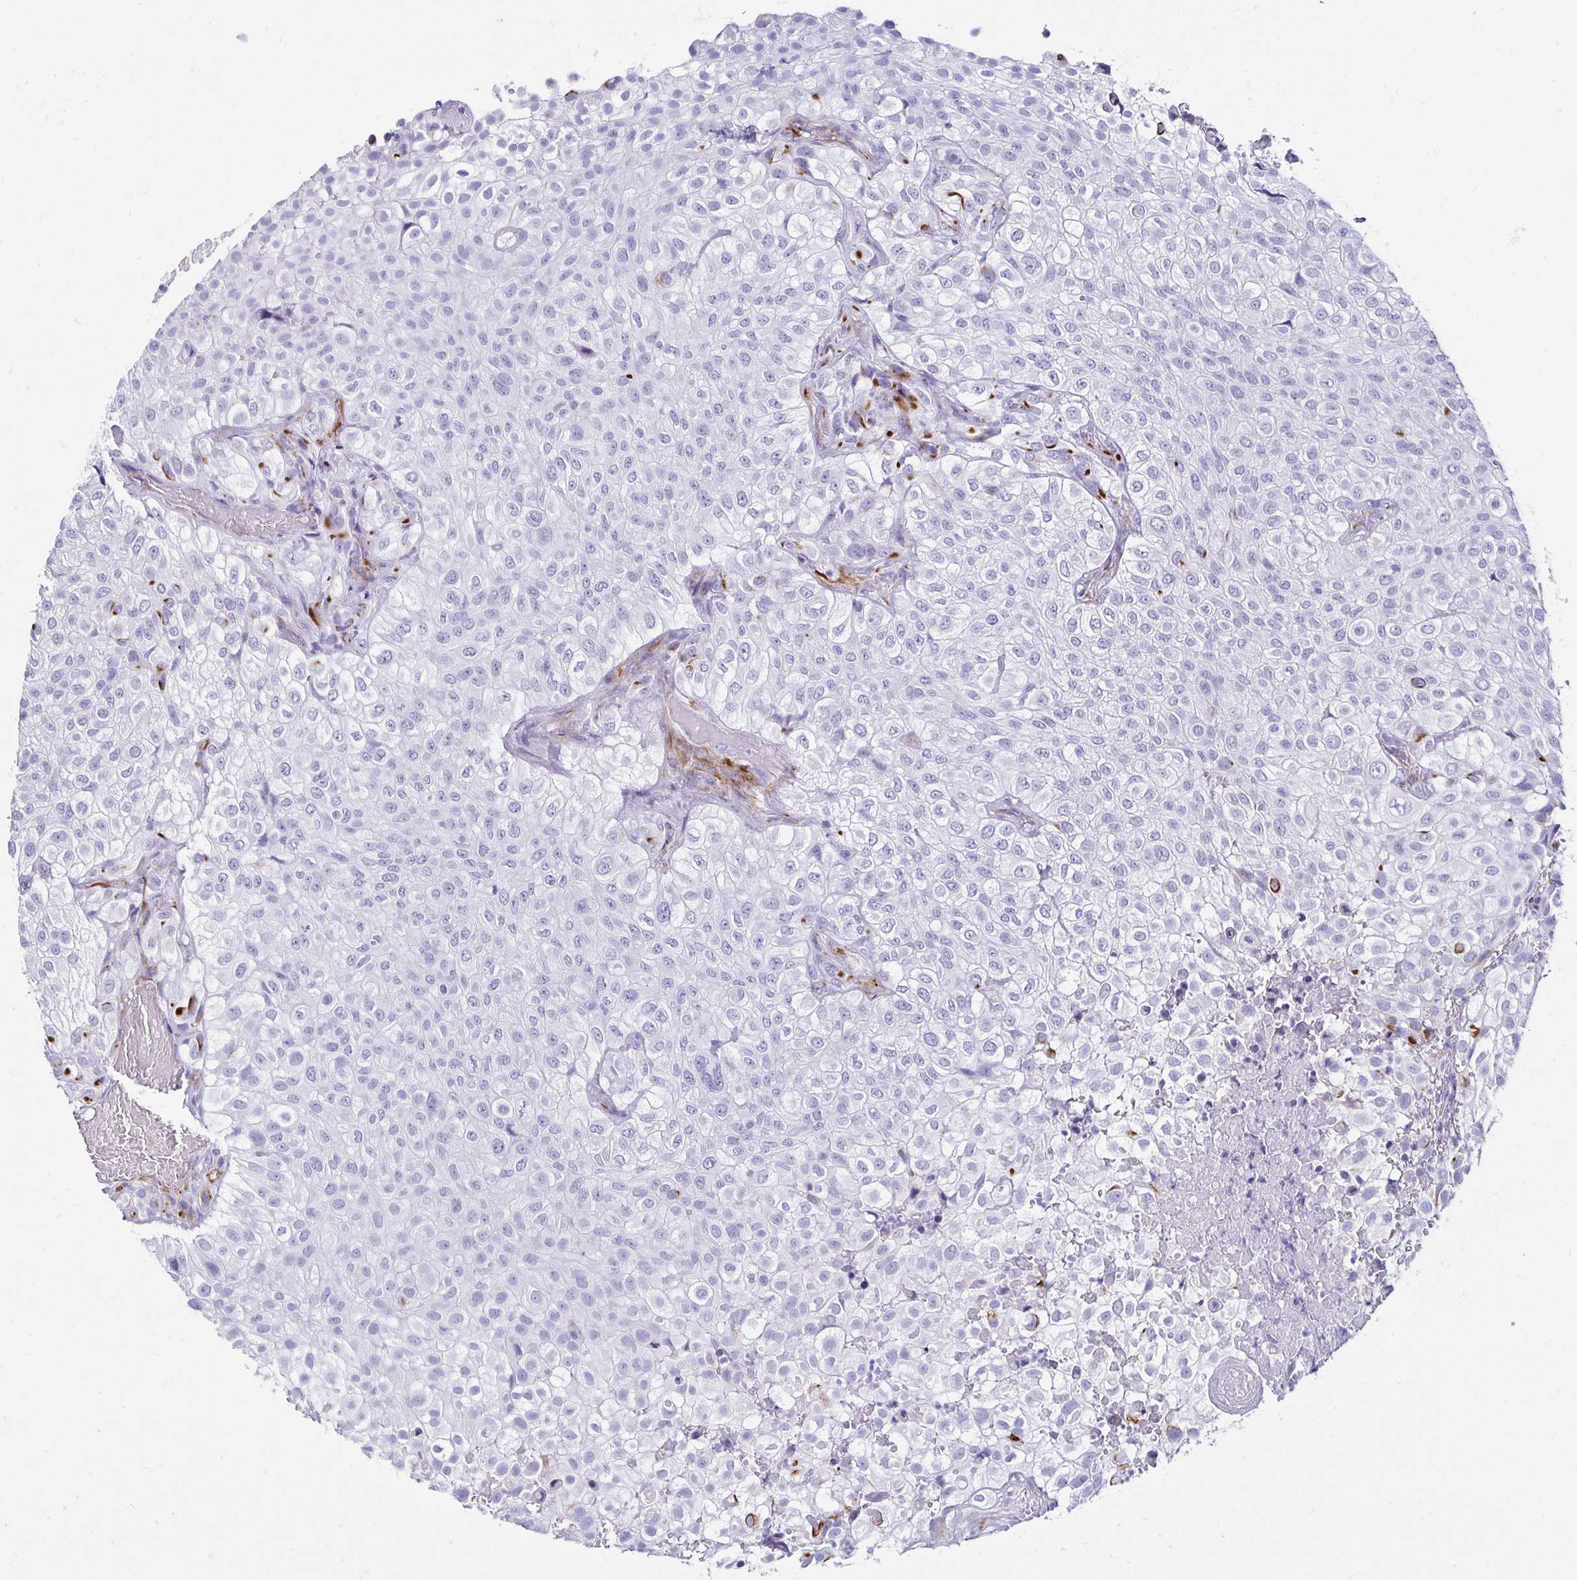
{"staining": {"intensity": "strong", "quantity": "<25%", "location": "cytoplasmic/membranous"}, "tissue": "urothelial cancer", "cell_type": "Tumor cells", "image_type": "cancer", "snomed": [{"axis": "morphology", "description": "Urothelial carcinoma, High grade"}, {"axis": "topography", "description": "Urinary bladder"}], "caption": "Immunohistochemical staining of urothelial cancer shows strong cytoplasmic/membranous protein staining in approximately <25% of tumor cells.", "gene": "TMEM54", "patient": {"sex": "male", "age": 56}}